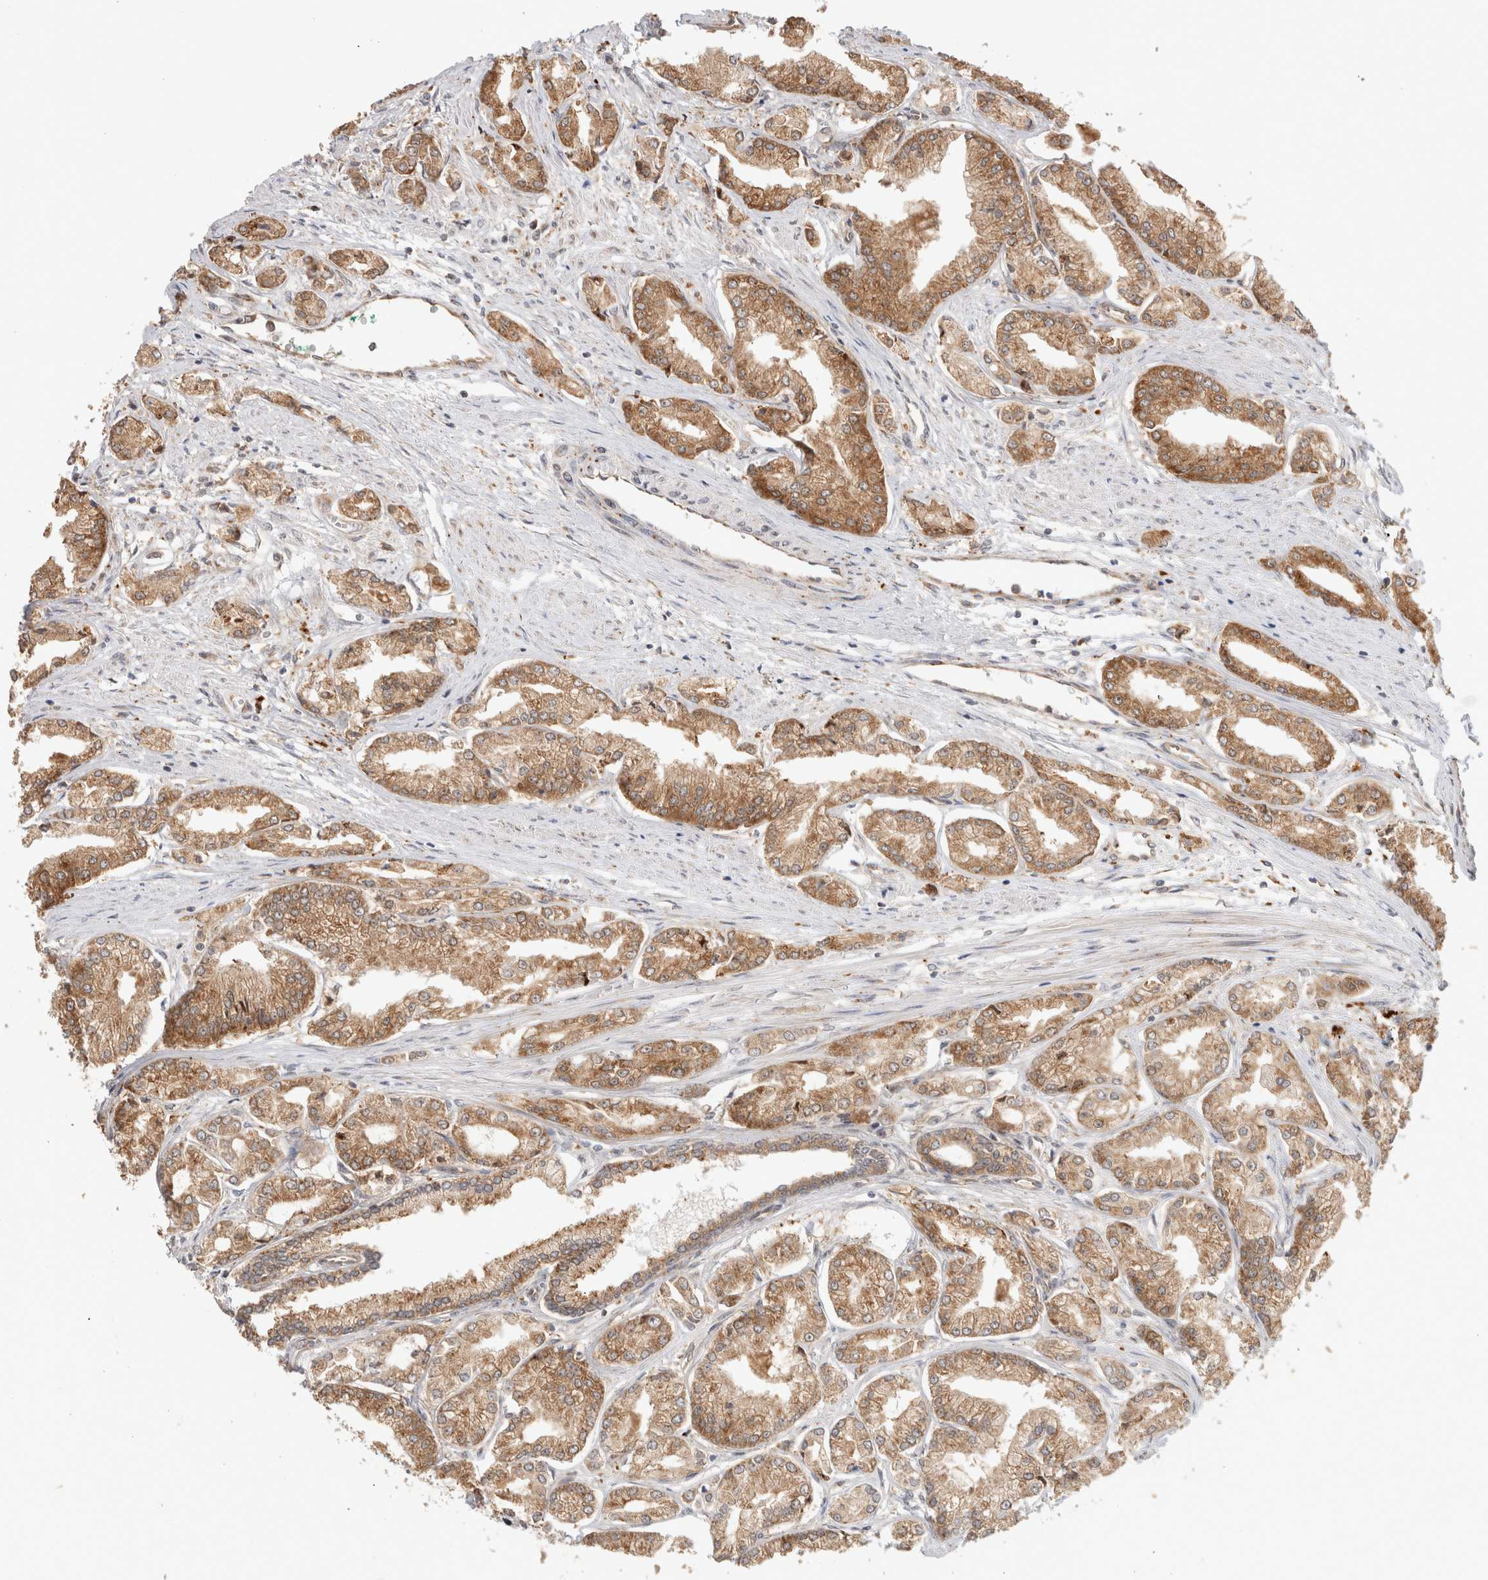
{"staining": {"intensity": "moderate", "quantity": ">75%", "location": "cytoplasmic/membranous"}, "tissue": "prostate cancer", "cell_type": "Tumor cells", "image_type": "cancer", "snomed": [{"axis": "morphology", "description": "Adenocarcinoma, Low grade"}, {"axis": "topography", "description": "Prostate"}], "caption": "This is a photomicrograph of immunohistochemistry staining of adenocarcinoma (low-grade) (prostate), which shows moderate expression in the cytoplasmic/membranous of tumor cells.", "gene": "ACTL9", "patient": {"sex": "male", "age": 52}}